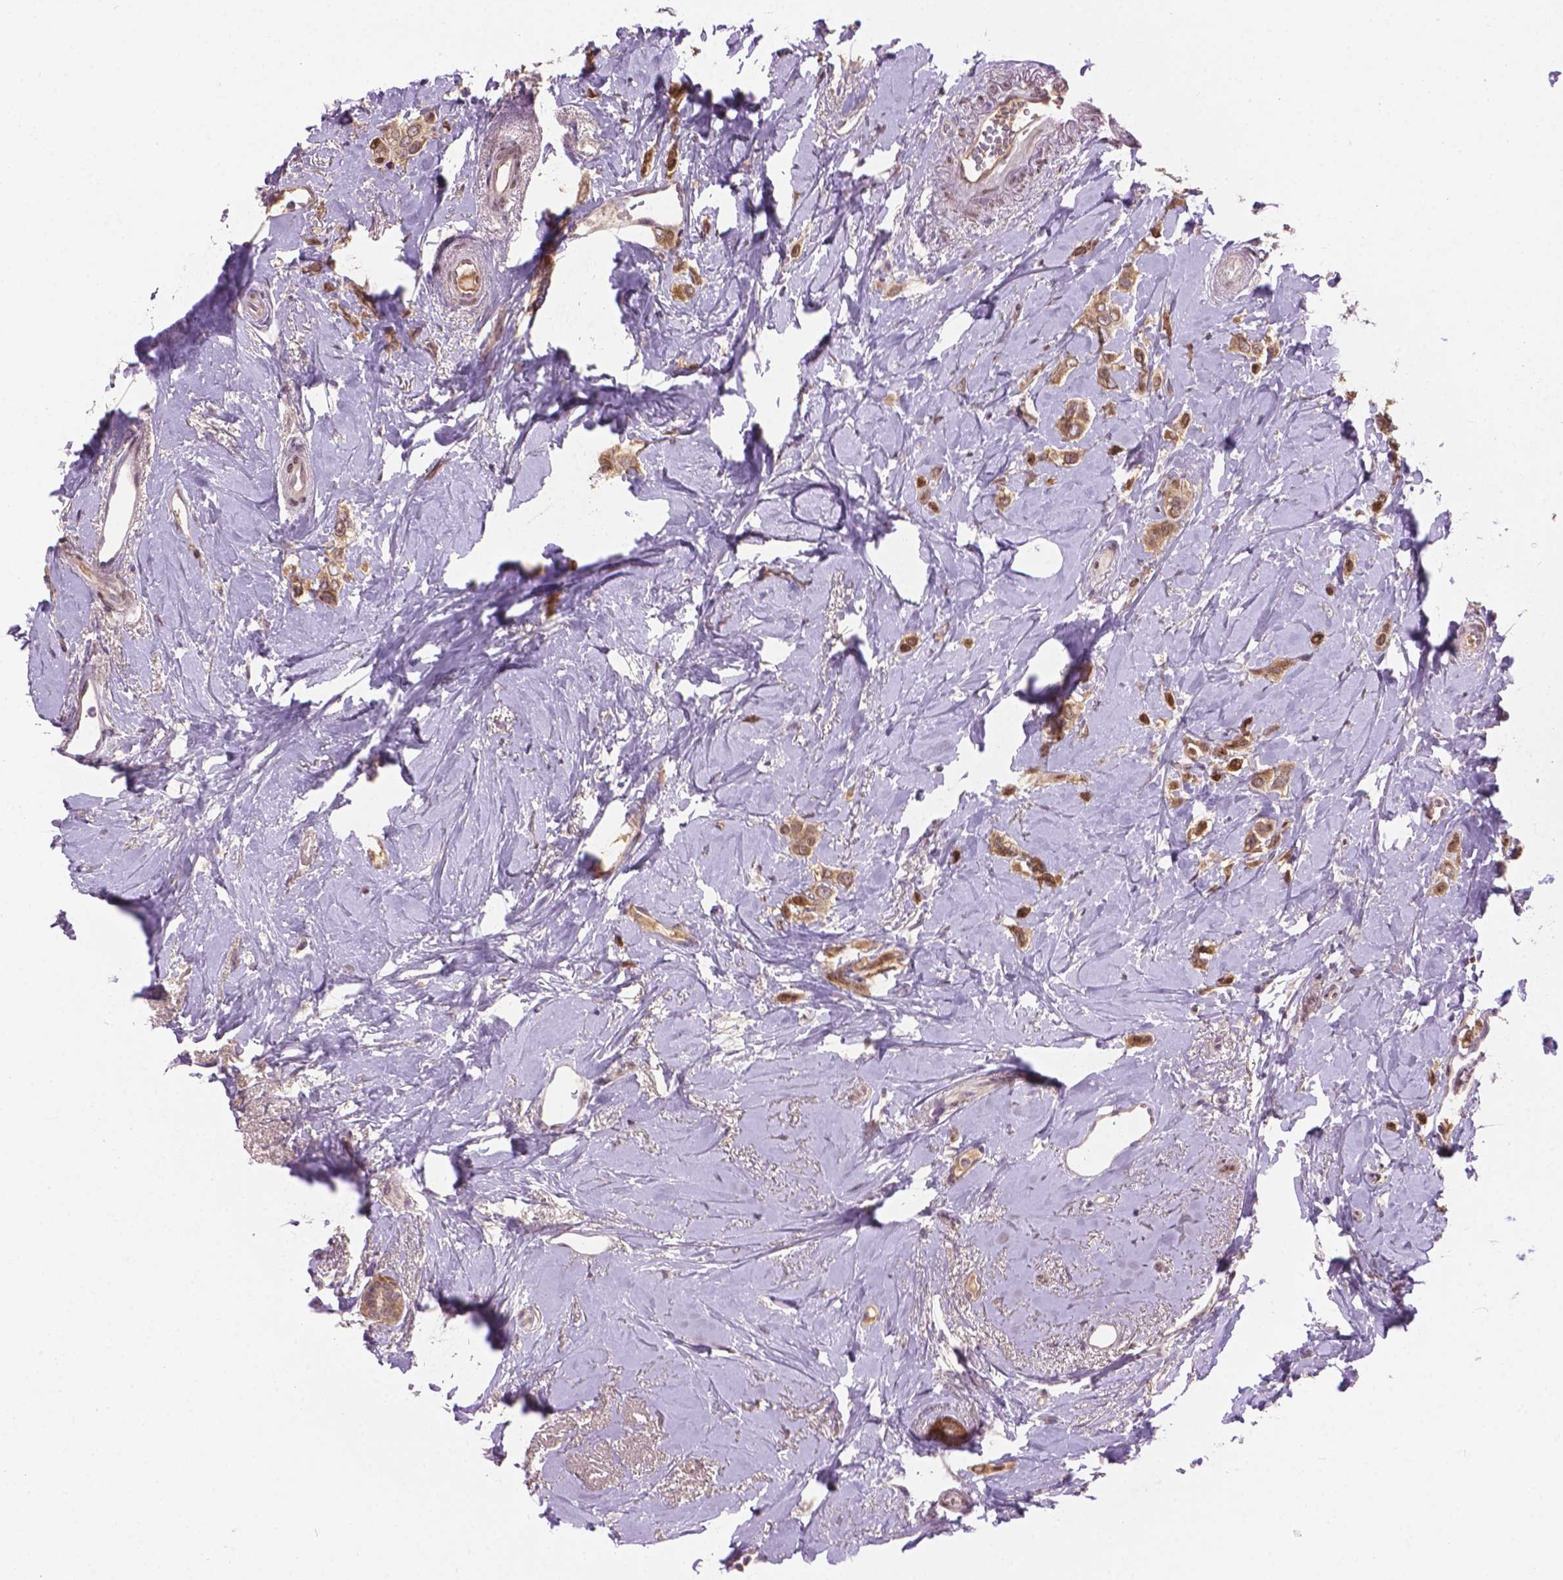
{"staining": {"intensity": "weak", "quantity": ">75%", "location": "cytoplasmic/membranous,nuclear"}, "tissue": "breast cancer", "cell_type": "Tumor cells", "image_type": "cancer", "snomed": [{"axis": "morphology", "description": "Lobular carcinoma"}, {"axis": "topography", "description": "Breast"}], "caption": "Protein staining of breast cancer (lobular carcinoma) tissue demonstrates weak cytoplasmic/membranous and nuclear positivity in approximately >75% of tumor cells.", "gene": "IRF6", "patient": {"sex": "female", "age": 66}}